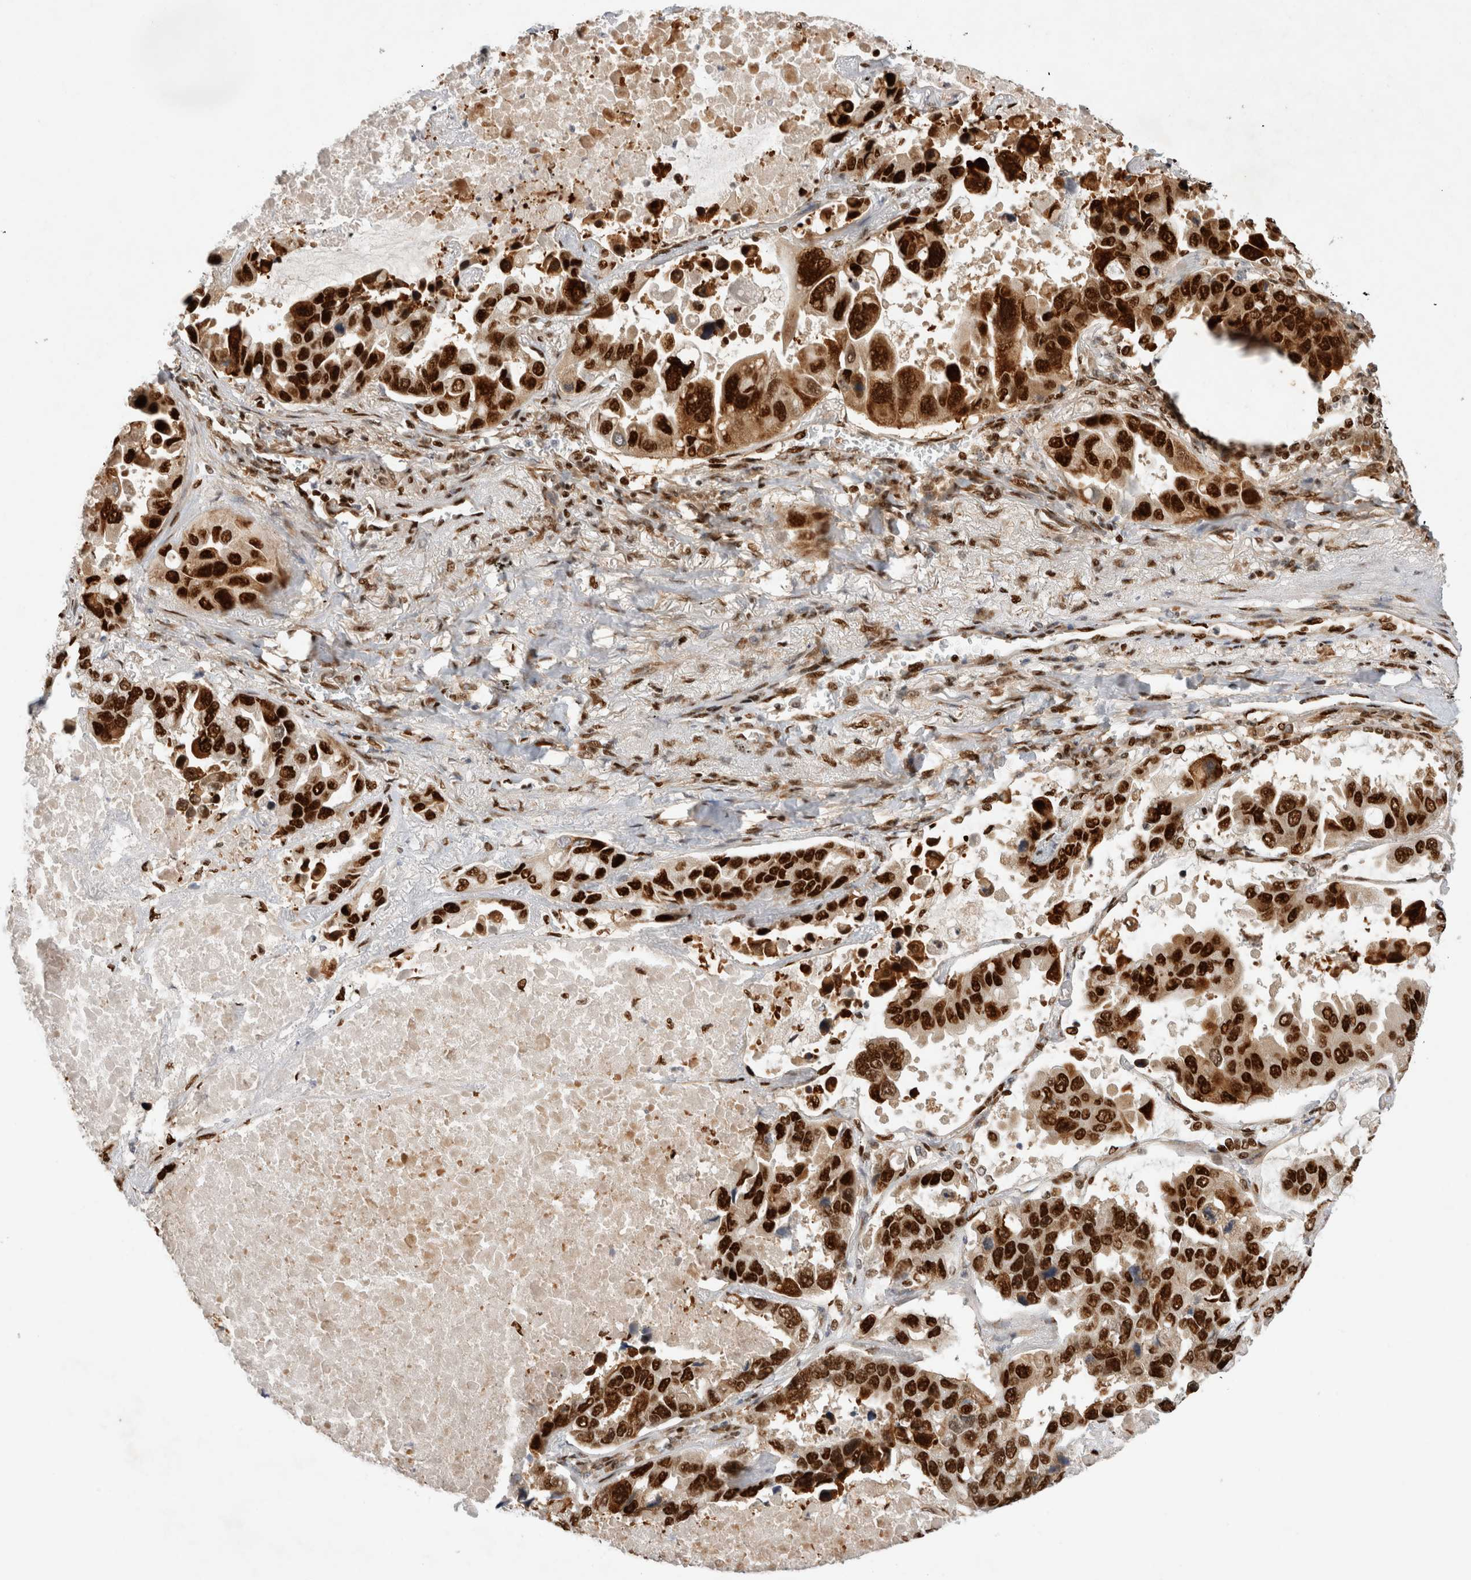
{"staining": {"intensity": "strong", "quantity": ">75%", "location": "nuclear"}, "tissue": "lung cancer", "cell_type": "Tumor cells", "image_type": "cancer", "snomed": [{"axis": "morphology", "description": "Adenocarcinoma, NOS"}, {"axis": "topography", "description": "Lung"}], "caption": "Protein staining of lung adenocarcinoma tissue displays strong nuclear positivity in about >75% of tumor cells.", "gene": "TCF4", "patient": {"sex": "male", "age": 64}}